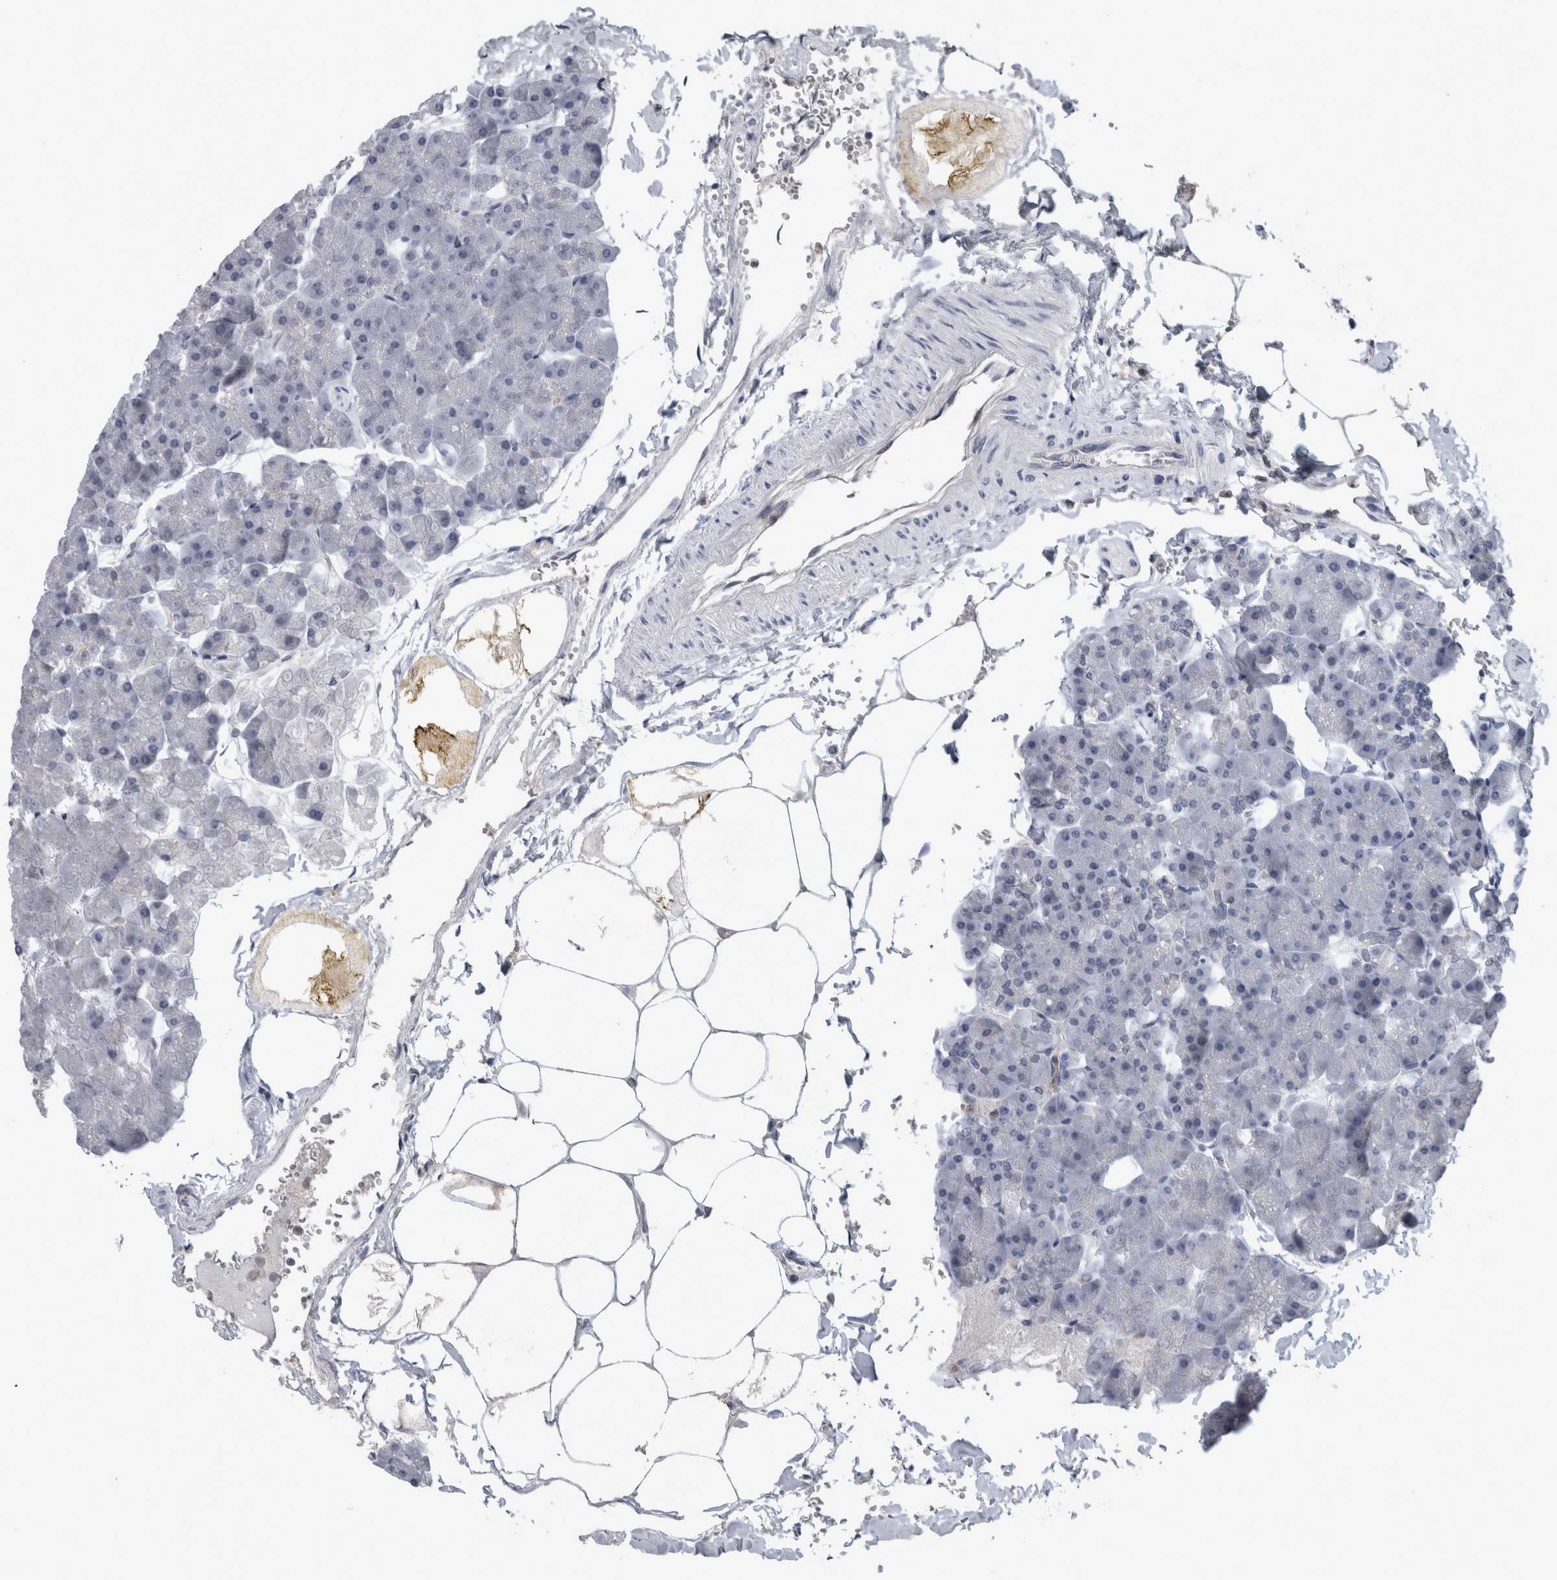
{"staining": {"intensity": "weak", "quantity": "<25%", "location": "cytoplasmic/membranous"}, "tissue": "pancreas", "cell_type": "Exocrine glandular cells", "image_type": "normal", "snomed": [{"axis": "morphology", "description": "Normal tissue, NOS"}, {"axis": "topography", "description": "Pancreas"}], "caption": "Exocrine glandular cells are negative for protein expression in normal human pancreas.", "gene": "NAPRT", "patient": {"sex": "male", "age": 35}}